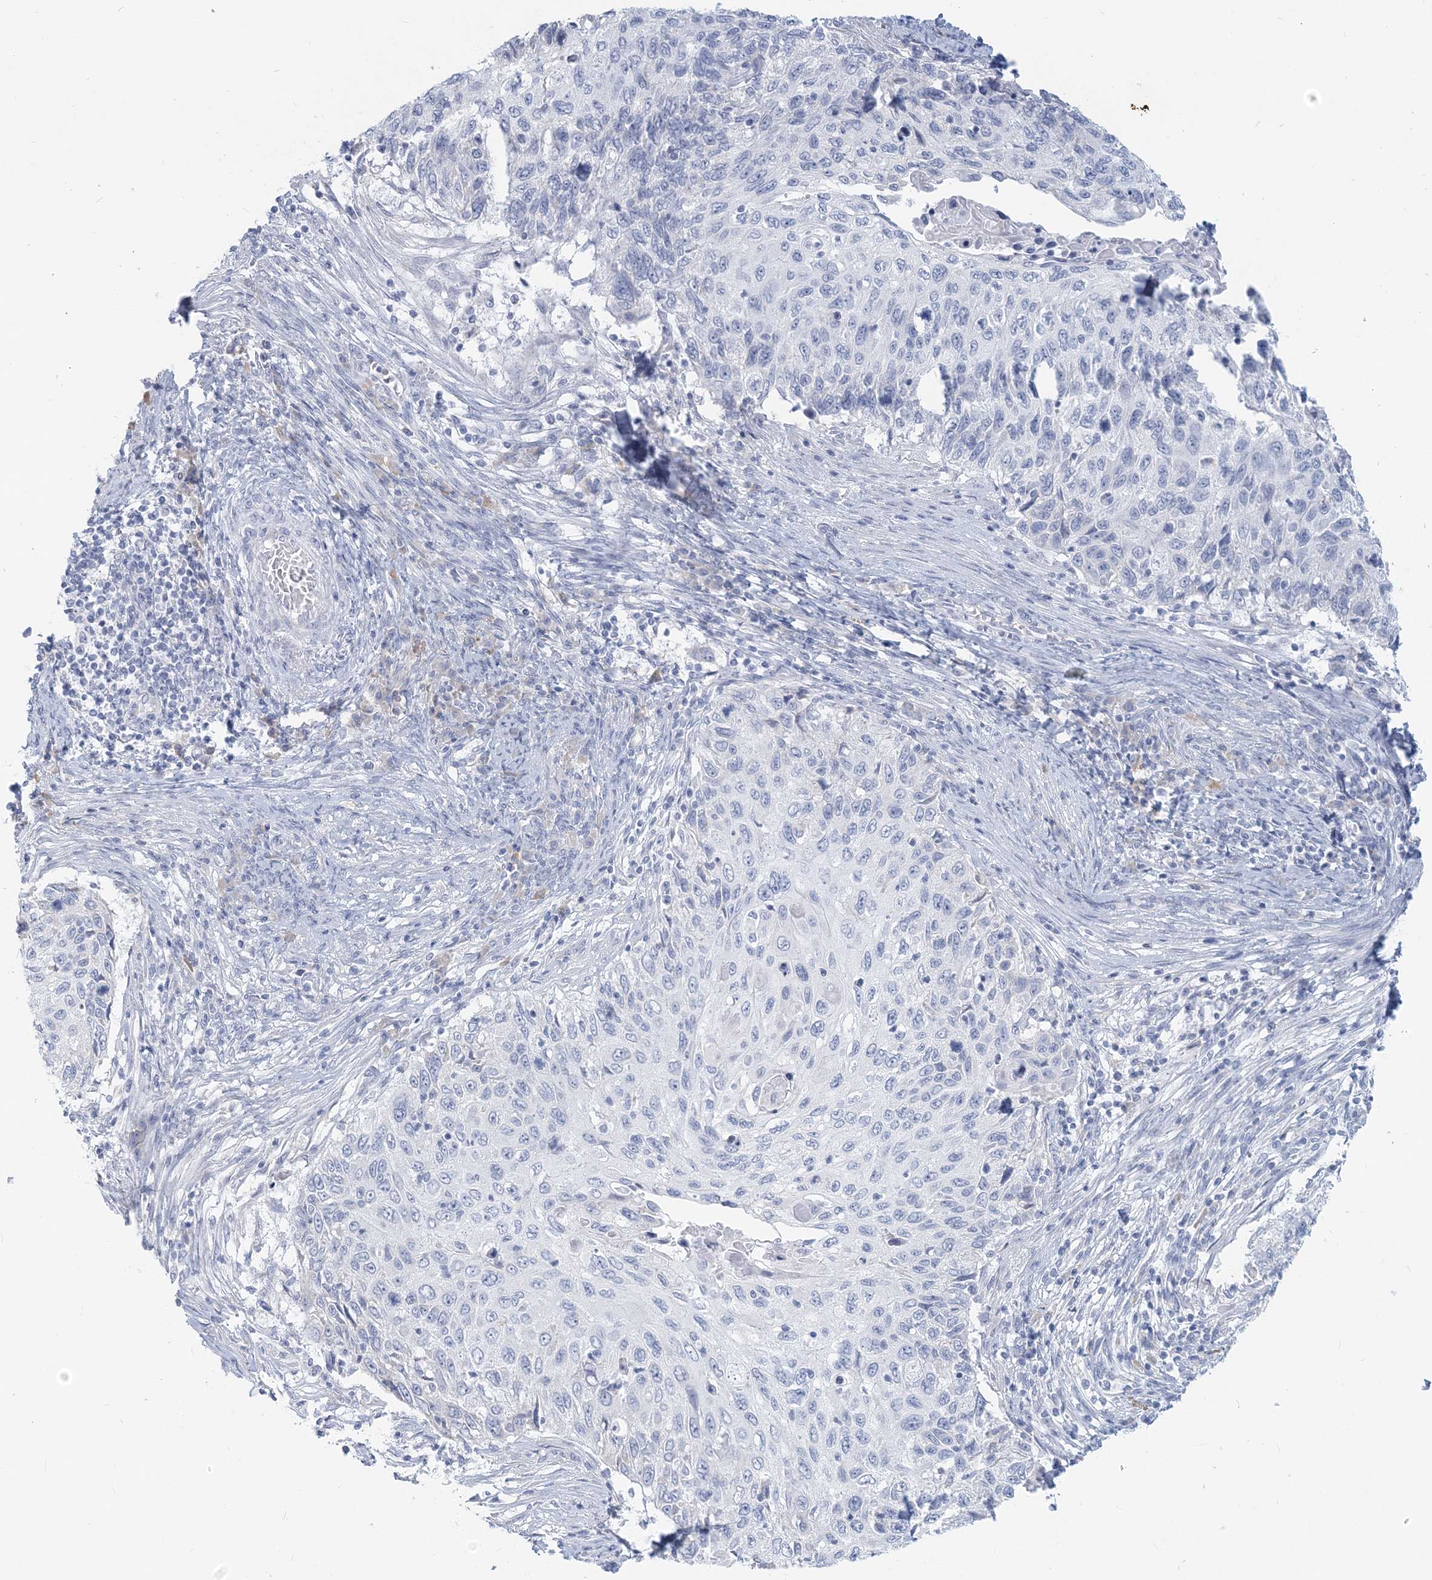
{"staining": {"intensity": "negative", "quantity": "none", "location": "none"}, "tissue": "cervical cancer", "cell_type": "Tumor cells", "image_type": "cancer", "snomed": [{"axis": "morphology", "description": "Squamous cell carcinoma, NOS"}, {"axis": "topography", "description": "Cervix"}], "caption": "The image reveals no staining of tumor cells in squamous cell carcinoma (cervical).", "gene": "CSN1S1", "patient": {"sex": "female", "age": 70}}